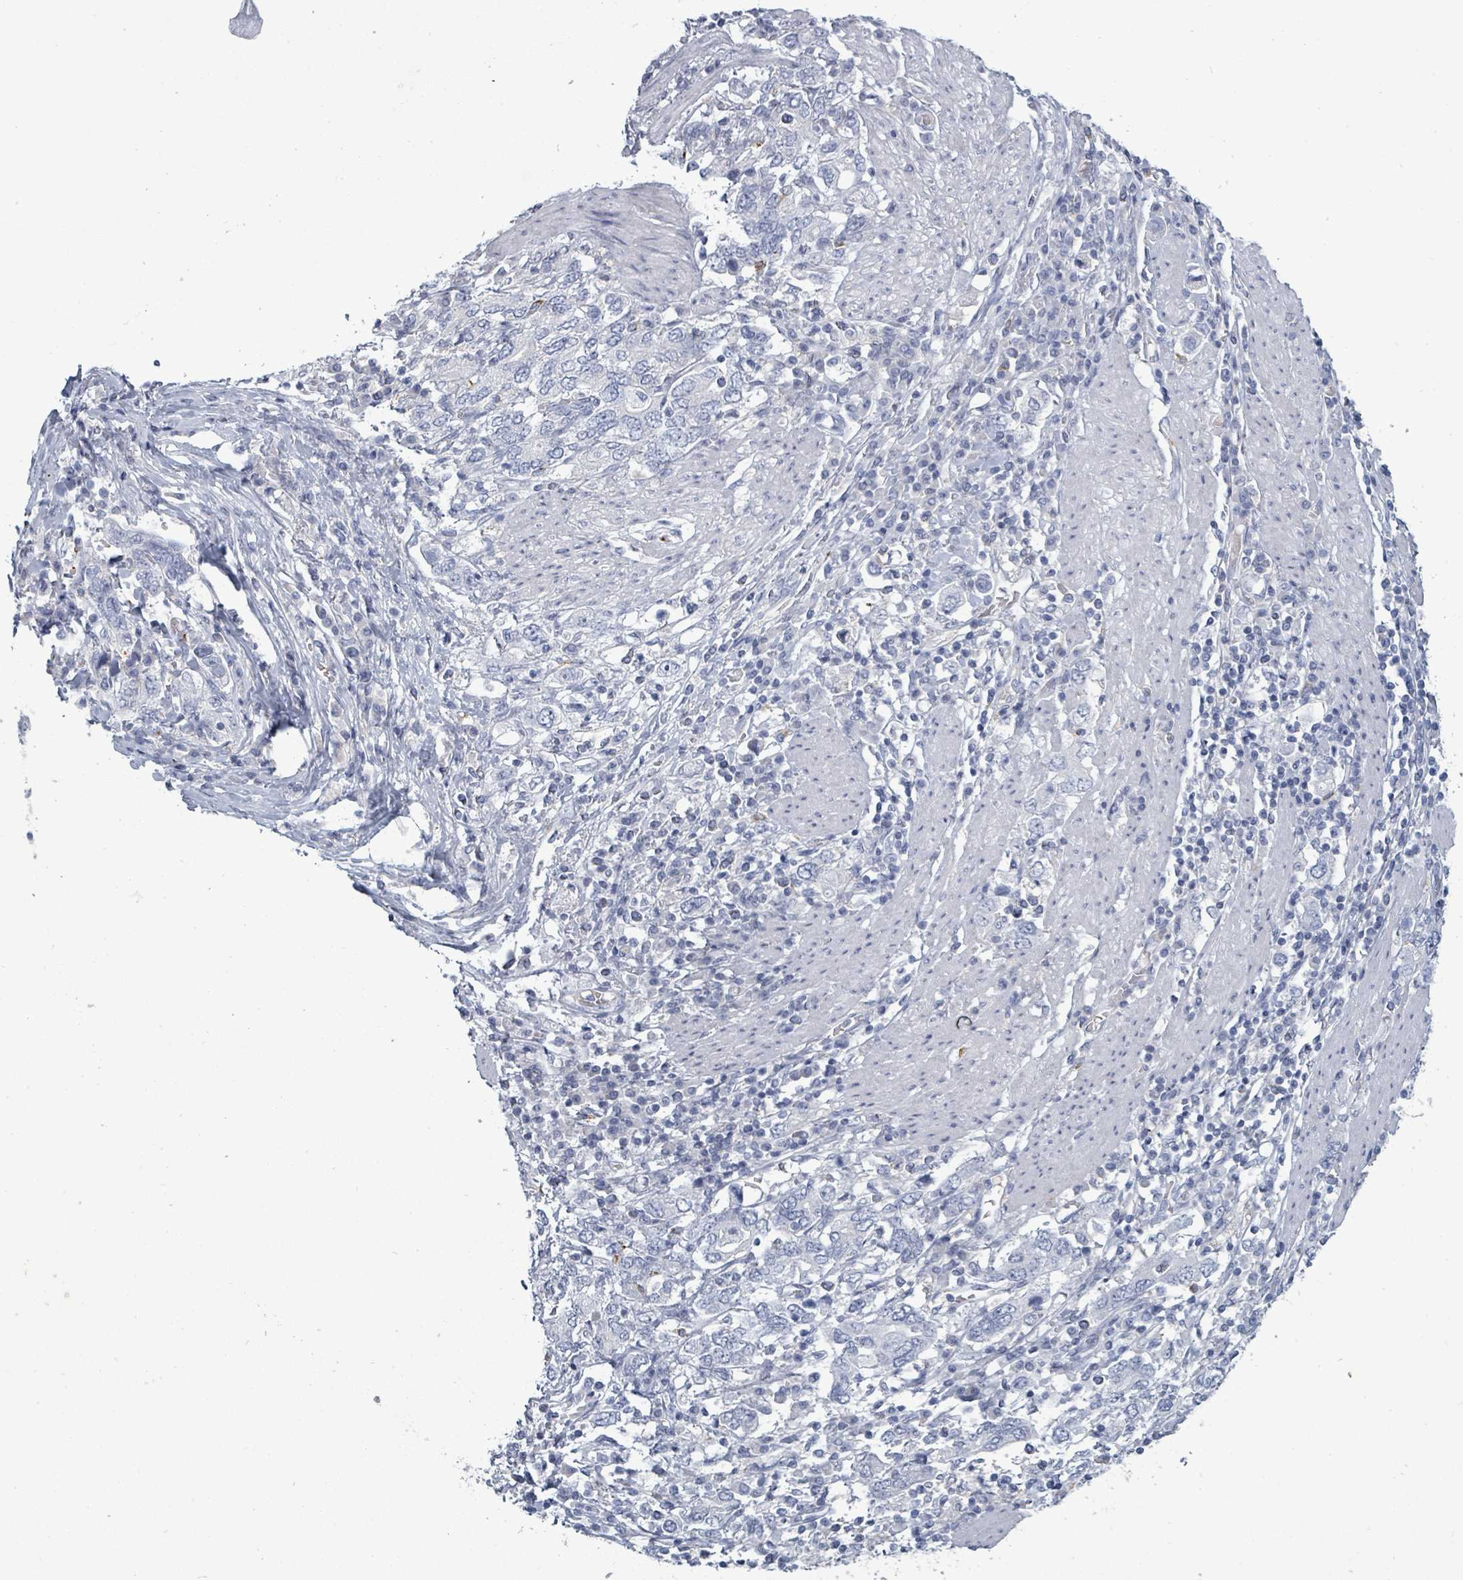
{"staining": {"intensity": "negative", "quantity": "none", "location": "none"}, "tissue": "stomach cancer", "cell_type": "Tumor cells", "image_type": "cancer", "snomed": [{"axis": "morphology", "description": "Adenocarcinoma, NOS"}, {"axis": "topography", "description": "Stomach, upper"}, {"axis": "topography", "description": "Stomach"}], "caption": "The histopathology image demonstrates no staining of tumor cells in stomach cancer (adenocarcinoma). (Stains: DAB (3,3'-diaminobenzidine) immunohistochemistry (IHC) with hematoxylin counter stain, Microscopy: brightfield microscopy at high magnification).", "gene": "NDST2", "patient": {"sex": "male", "age": 62}}